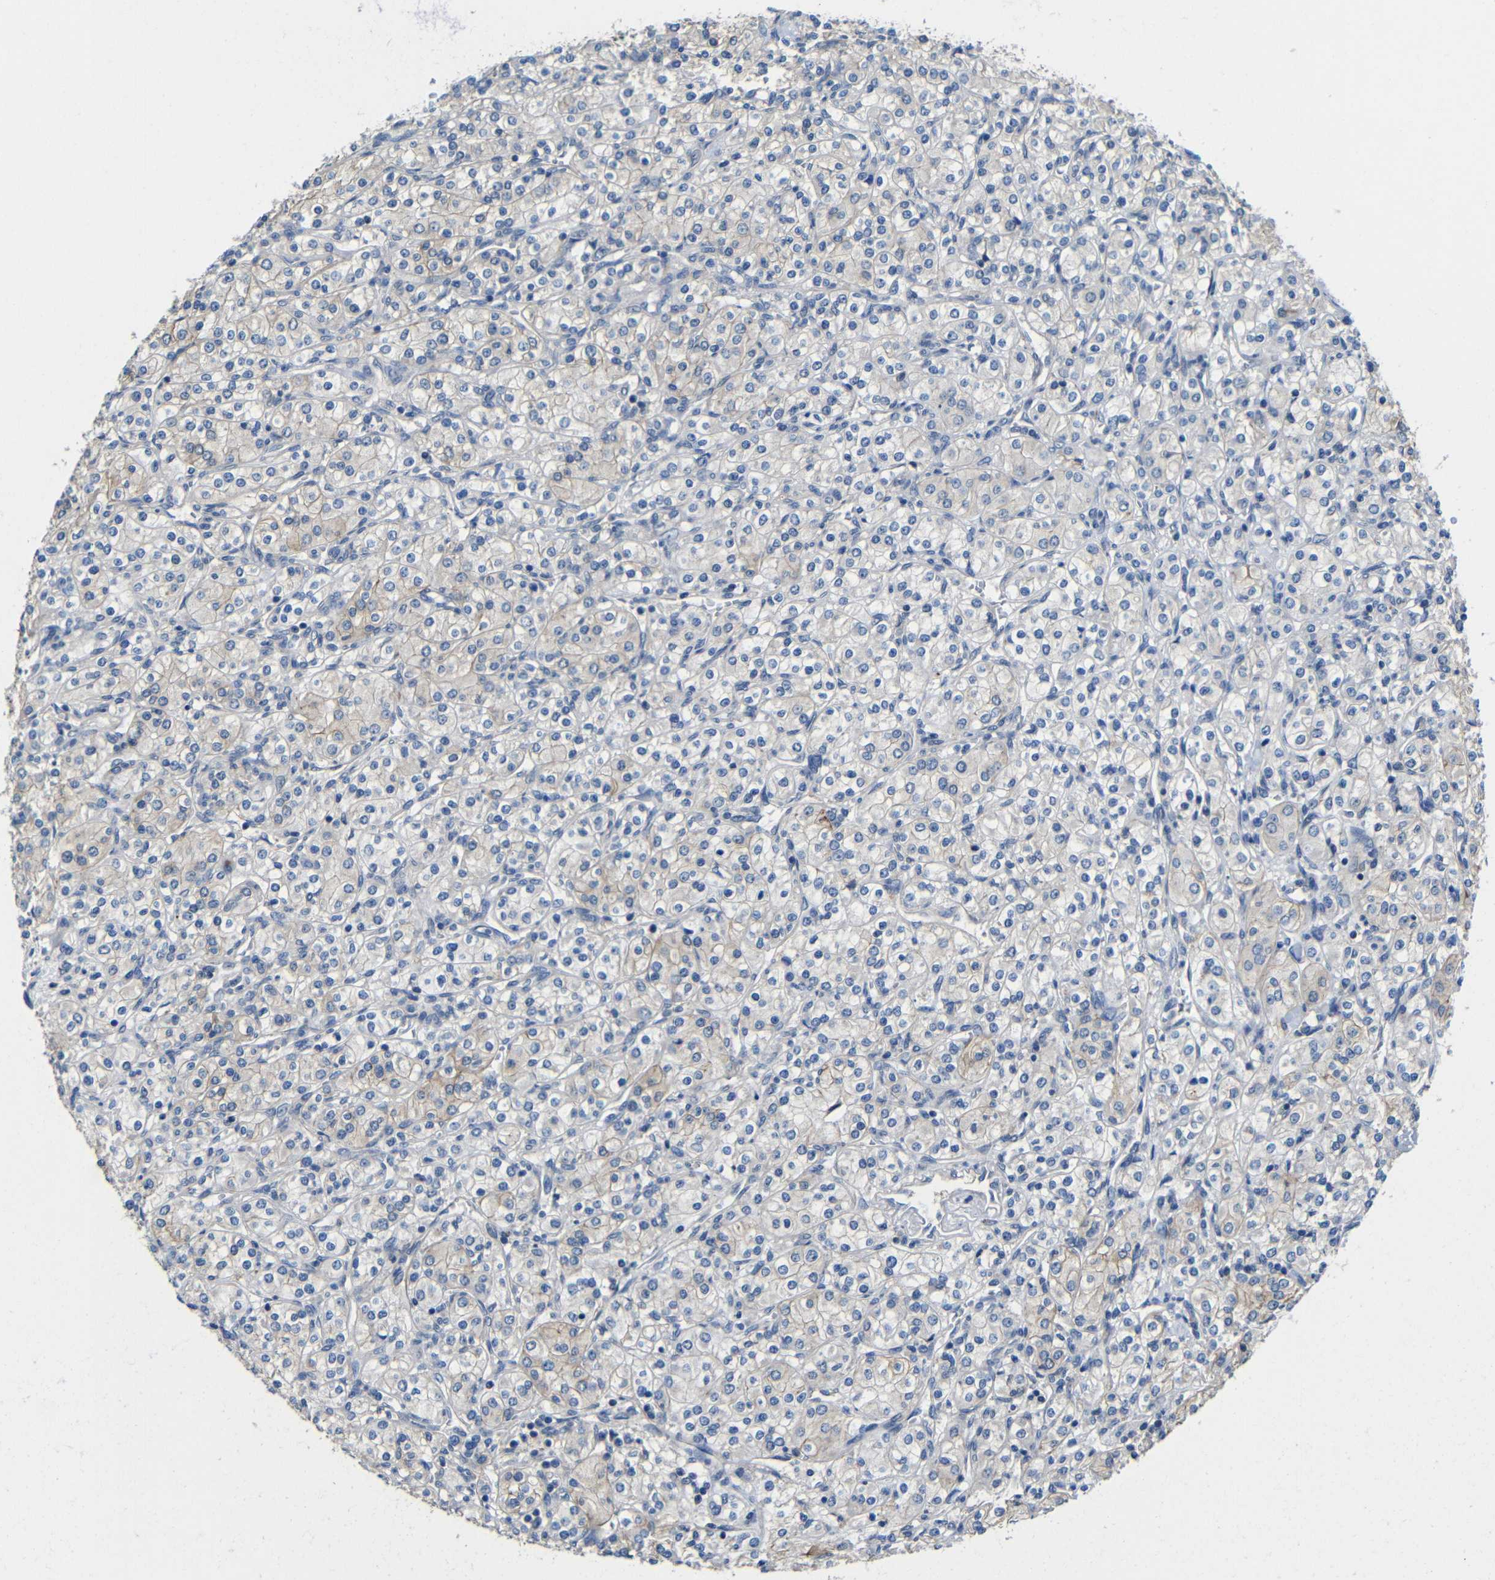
{"staining": {"intensity": "weak", "quantity": "<25%", "location": "cytoplasmic/membranous"}, "tissue": "renal cancer", "cell_type": "Tumor cells", "image_type": "cancer", "snomed": [{"axis": "morphology", "description": "Adenocarcinoma, NOS"}, {"axis": "topography", "description": "Kidney"}], "caption": "Tumor cells are negative for protein expression in human renal cancer (adenocarcinoma). The staining was performed using DAB to visualize the protein expression in brown, while the nuclei were stained in blue with hematoxylin (Magnification: 20x).", "gene": "ZNF90", "patient": {"sex": "male", "age": 77}}